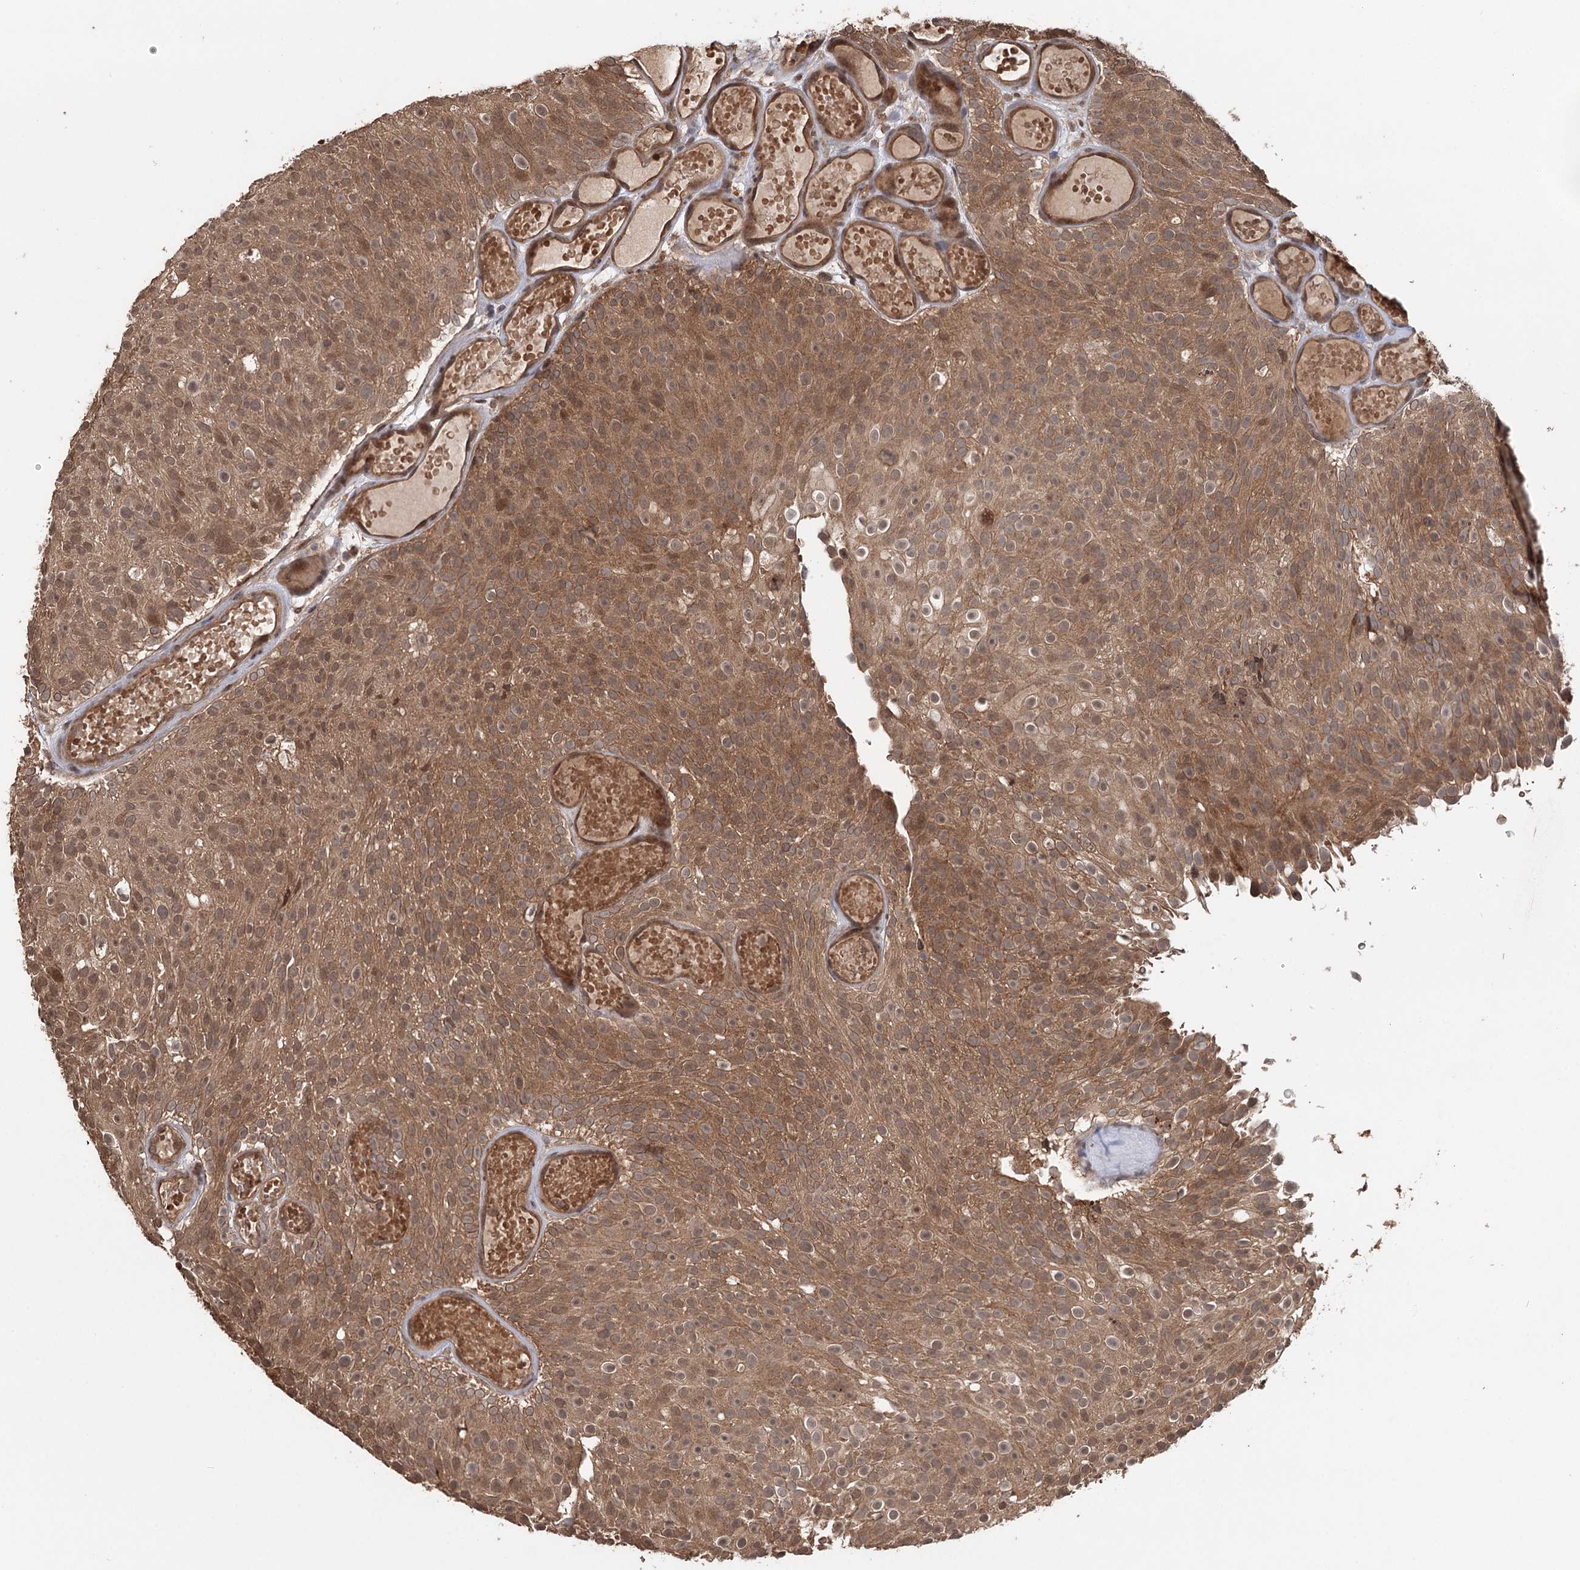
{"staining": {"intensity": "moderate", "quantity": ">75%", "location": "cytoplasmic/membranous,nuclear"}, "tissue": "urothelial cancer", "cell_type": "Tumor cells", "image_type": "cancer", "snomed": [{"axis": "morphology", "description": "Urothelial carcinoma, Low grade"}, {"axis": "topography", "description": "Urinary bladder"}], "caption": "Urothelial carcinoma (low-grade) was stained to show a protein in brown. There is medium levels of moderate cytoplasmic/membranous and nuclear staining in about >75% of tumor cells.", "gene": "N6AMT1", "patient": {"sex": "male", "age": 78}}